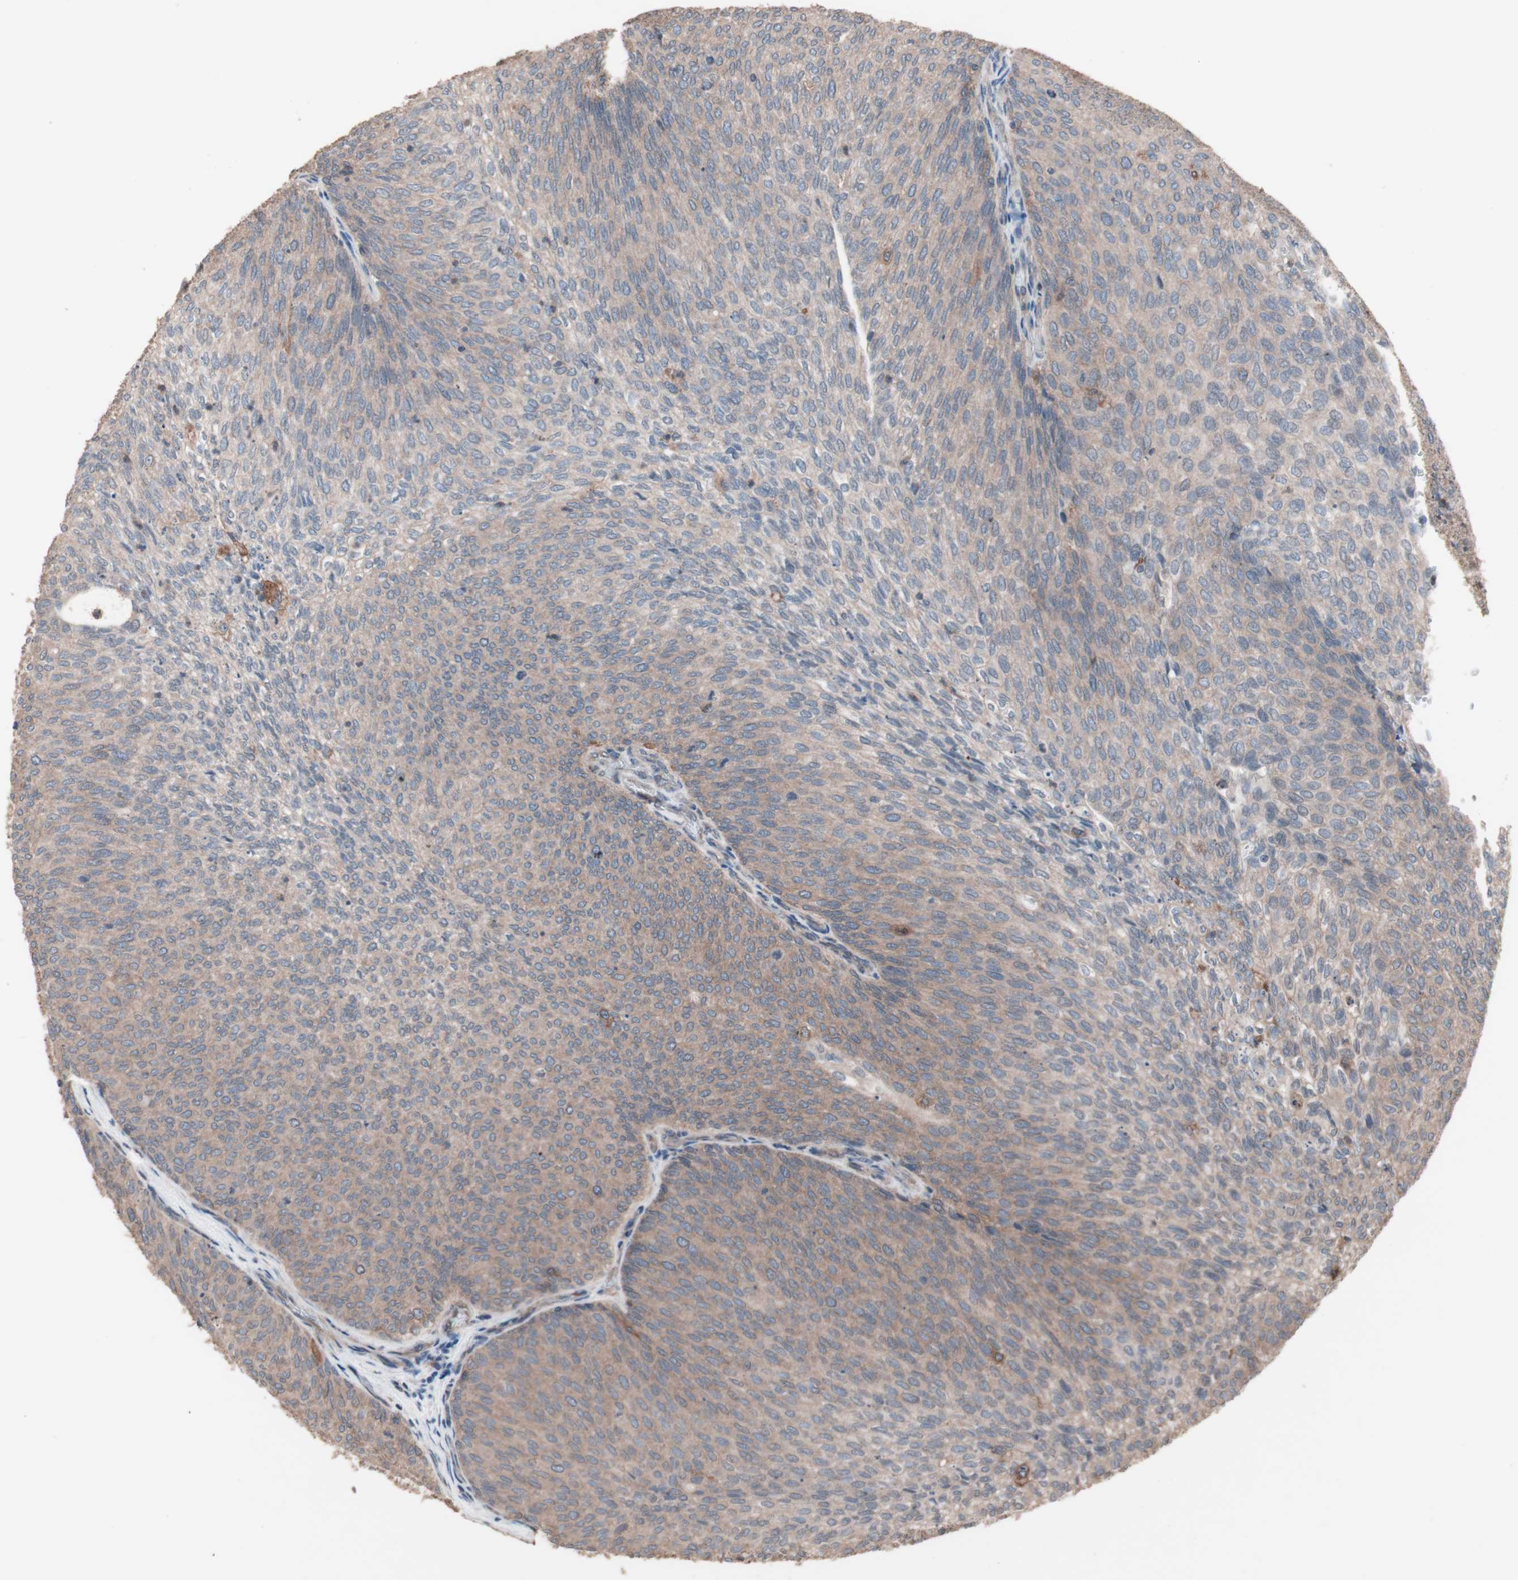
{"staining": {"intensity": "weak", "quantity": "25%-75%", "location": "cytoplasmic/membranous"}, "tissue": "urothelial cancer", "cell_type": "Tumor cells", "image_type": "cancer", "snomed": [{"axis": "morphology", "description": "Urothelial carcinoma, Low grade"}, {"axis": "topography", "description": "Urinary bladder"}], "caption": "Human urothelial cancer stained for a protein (brown) reveals weak cytoplasmic/membranous positive expression in approximately 25%-75% of tumor cells.", "gene": "ATG7", "patient": {"sex": "female", "age": 79}}